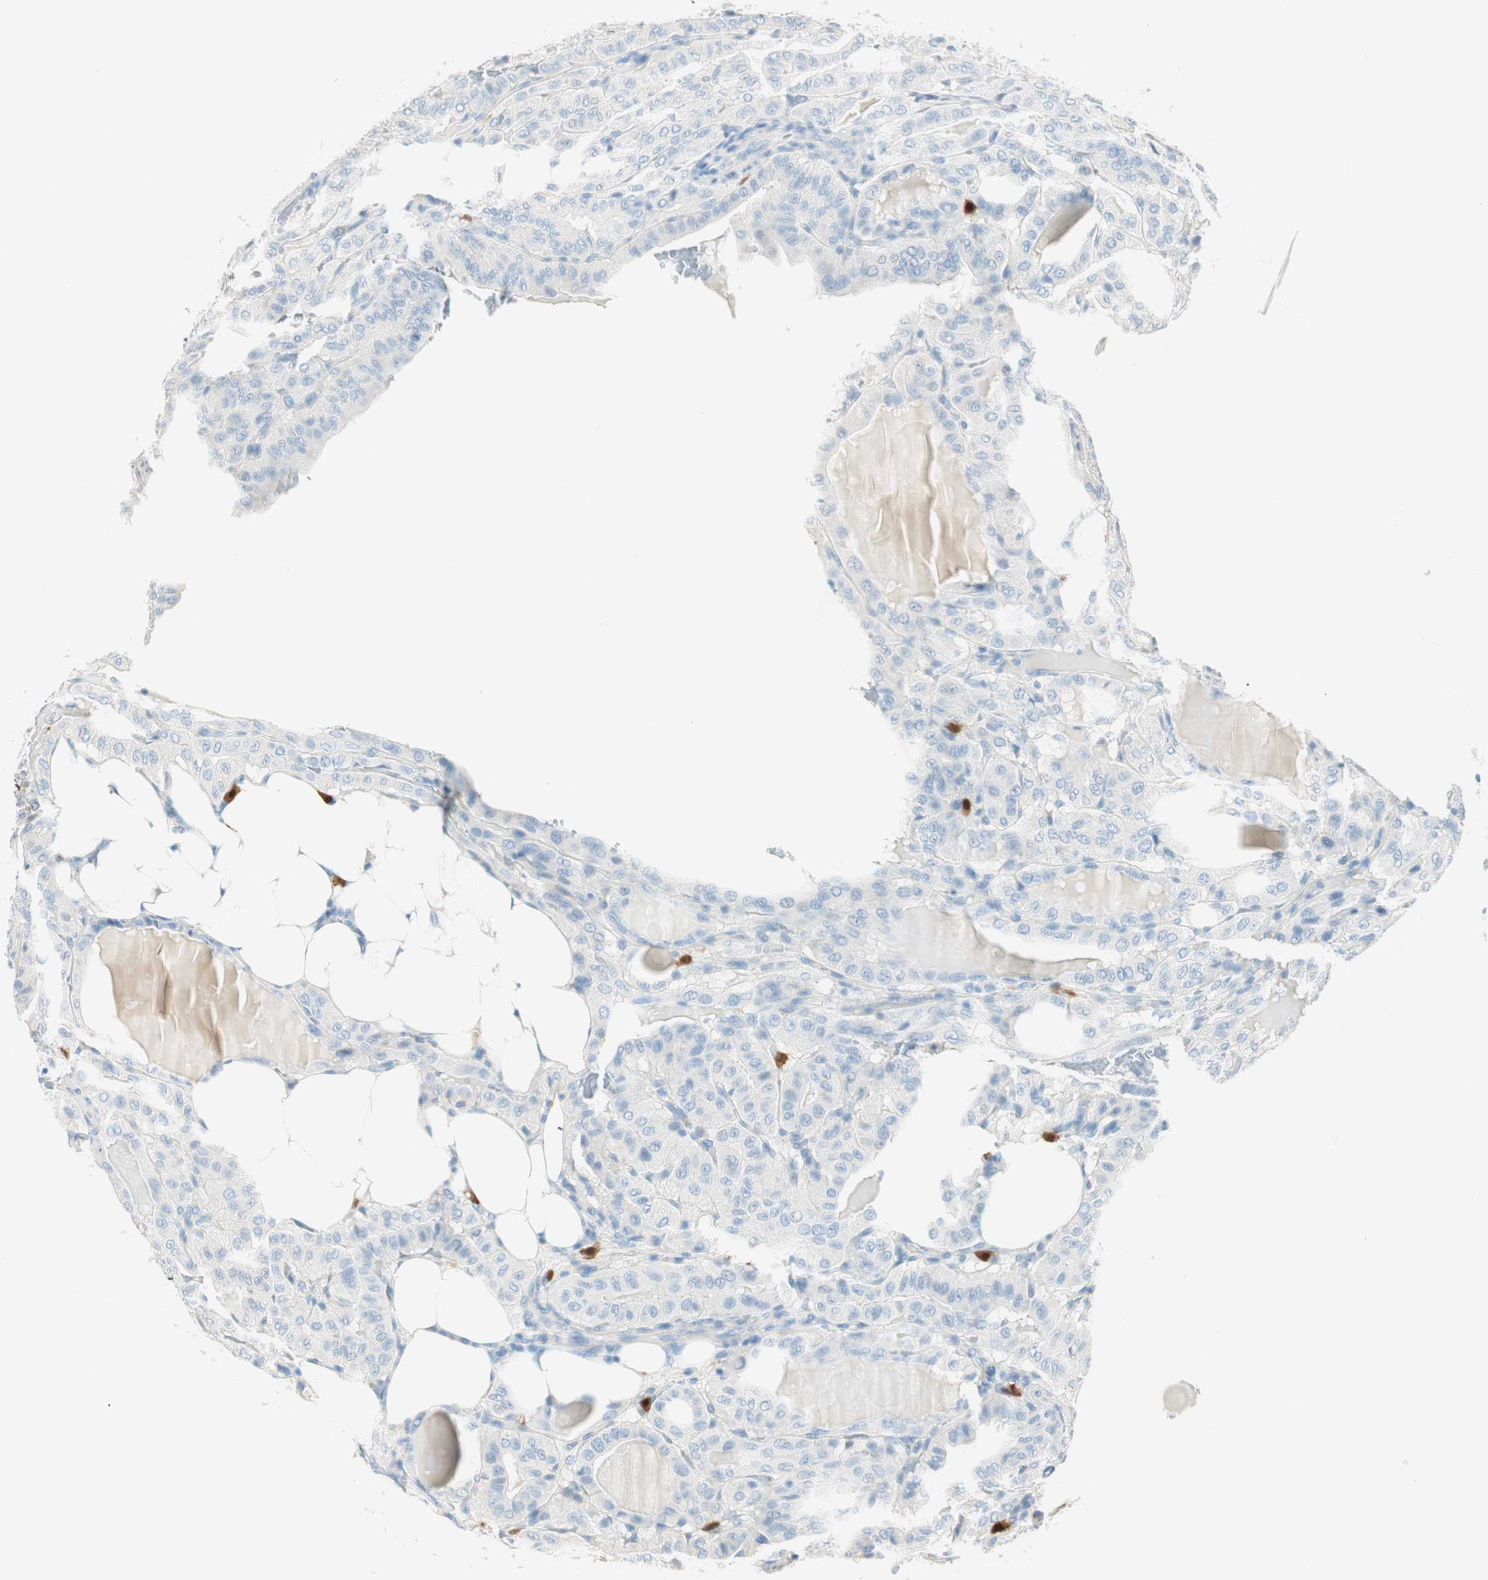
{"staining": {"intensity": "negative", "quantity": "none", "location": "none"}, "tissue": "thyroid cancer", "cell_type": "Tumor cells", "image_type": "cancer", "snomed": [{"axis": "morphology", "description": "Papillary adenocarcinoma, NOS"}, {"axis": "topography", "description": "Thyroid gland"}], "caption": "Histopathology image shows no protein positivity in tumor cells of thyroid cancer (papillary adenocarcinoma) tissue. The staining was performed using DAB (3,3'-diaminobenzidine) to visualize the protein expression in brown, while the nuclei were stained in blue with hematoxylin (Magnification: 20x).", "gene": "HPGD", "patient": {"sex": "male", "age": 77}}